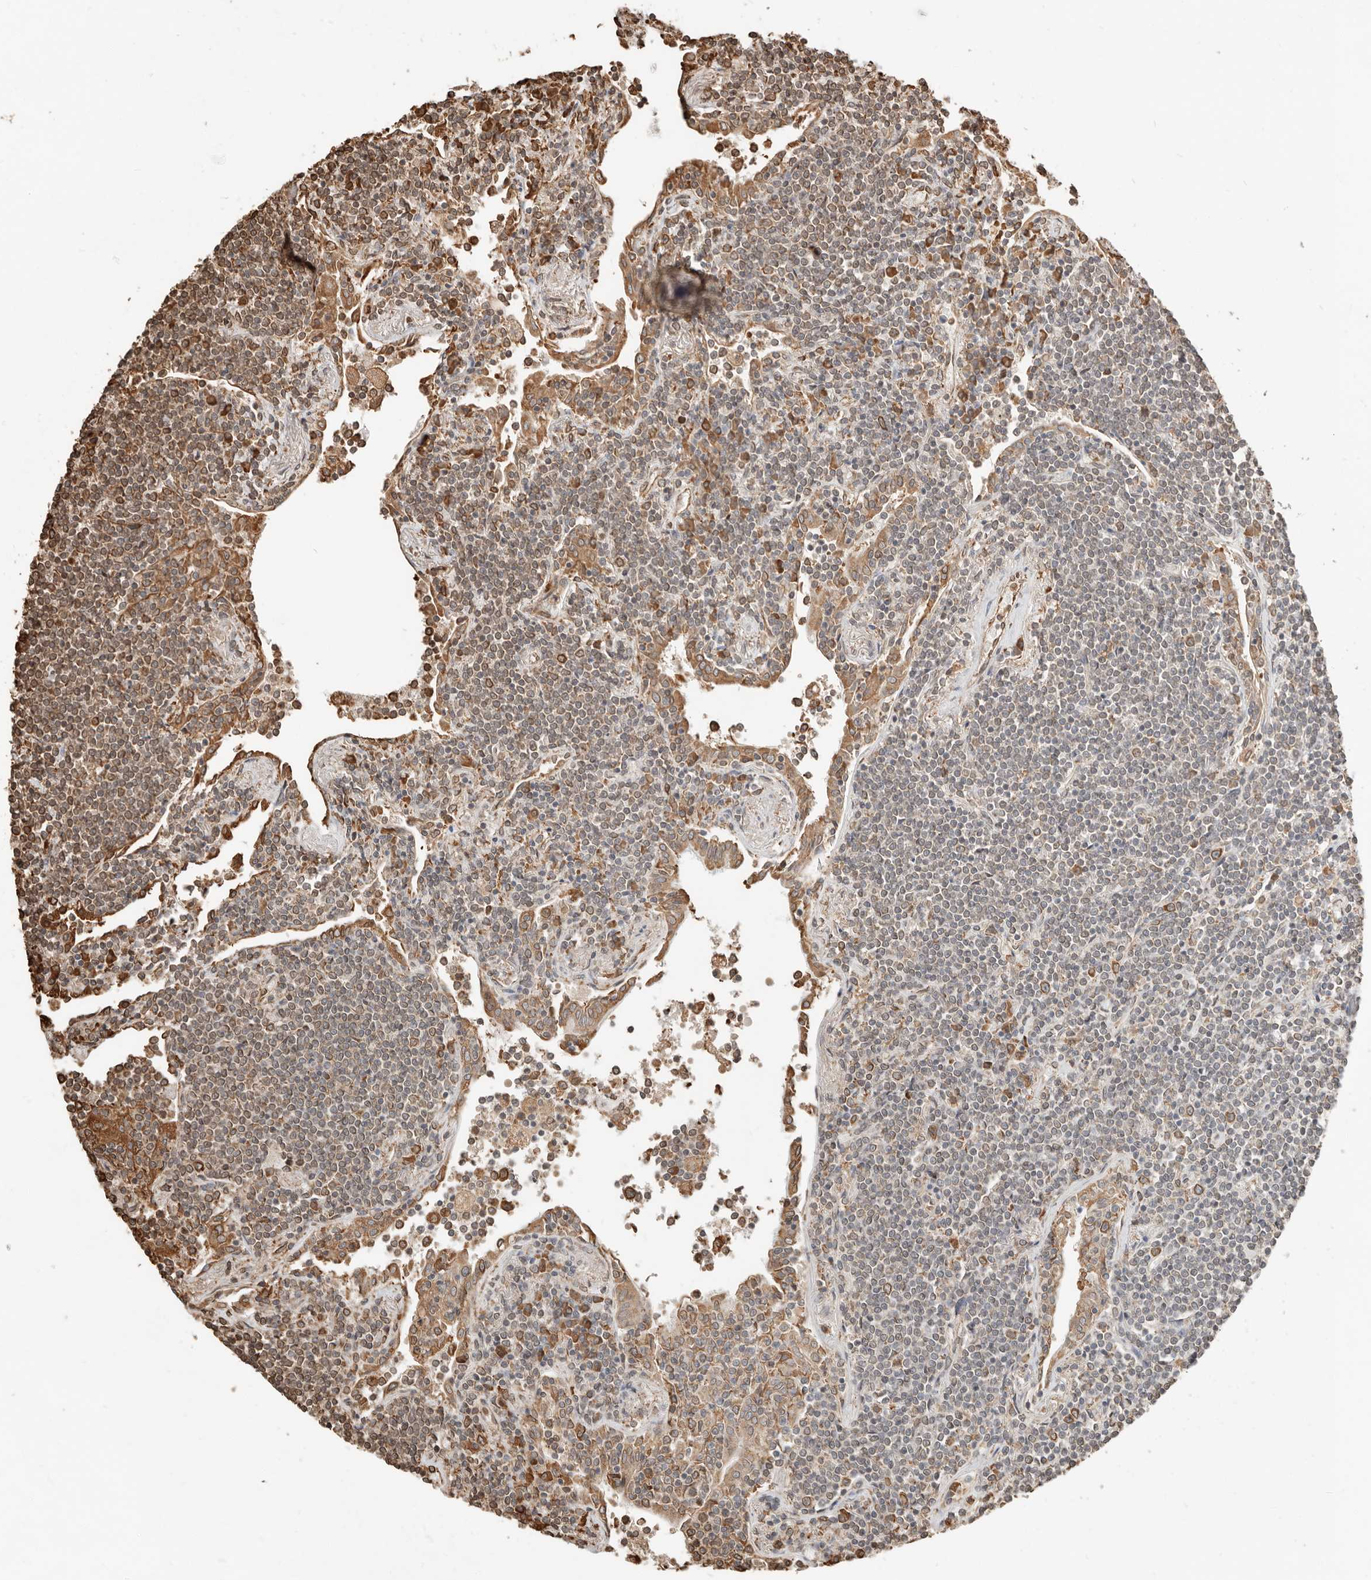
{"staining": {"intensity": "moderate", "quantity": "<25%", "location": "cytoplasmic/membranous"}, "tissue": "lymphoma", "cell_type": "Tumor cells", "image_type": "cancer", "snomed": [{"axis": "morphology", "description": "Malignant lymphoma, non-Hodgkin's type, Low grade"}, {"axis": "topography", "description": "Lung"}], "caption": "Immunohistochemistry (IHC) image of low-grade malignant lymphoma, non-Hodgkin's type stained for a protein (brown), which exhibits low levels of moderate cytoplasmic/membranous staining in about <25% of tumor cells.", "gene": "ARHGEF10L", "patient": {"sex": "female", "age": 71}}